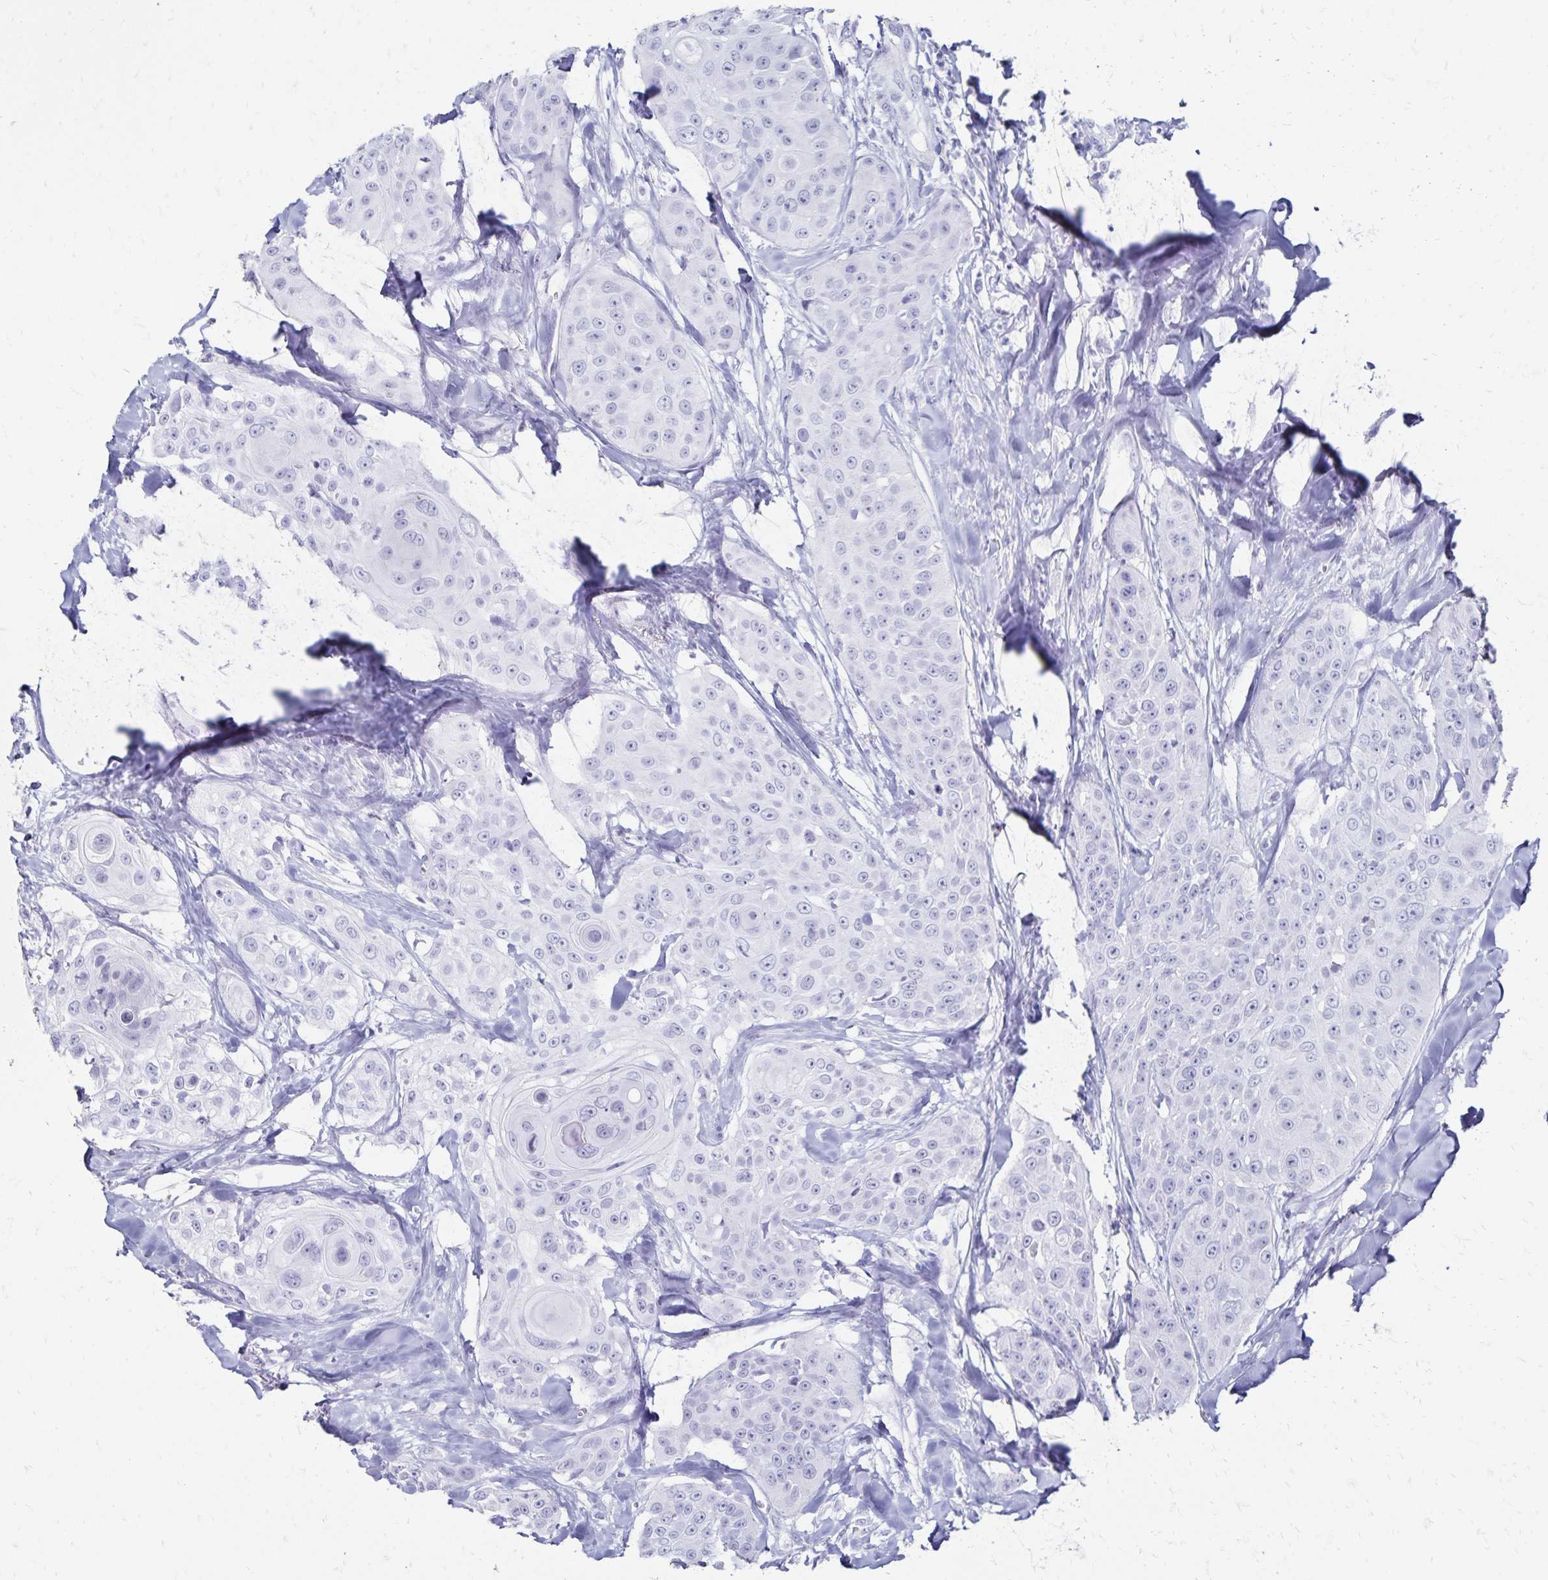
{"staining": {"intensity": "negative", "quantity": "none", "location": "none"}, "tissue": "head and neck cancer", "cell_type": "Tumor cells", "image_type": "cancer", "snomed": [{"axis": "morphology", "description": "Squamous cell carcinoma, NOS"}, {"axis": "topography", "description": "Head-Neck"}], "caption": "There is no significant positivity in tumor cells of squamous cell carcinoma (head and neck).", "gene": "GIP", "patient": {"sex": "male", "age": 83}}